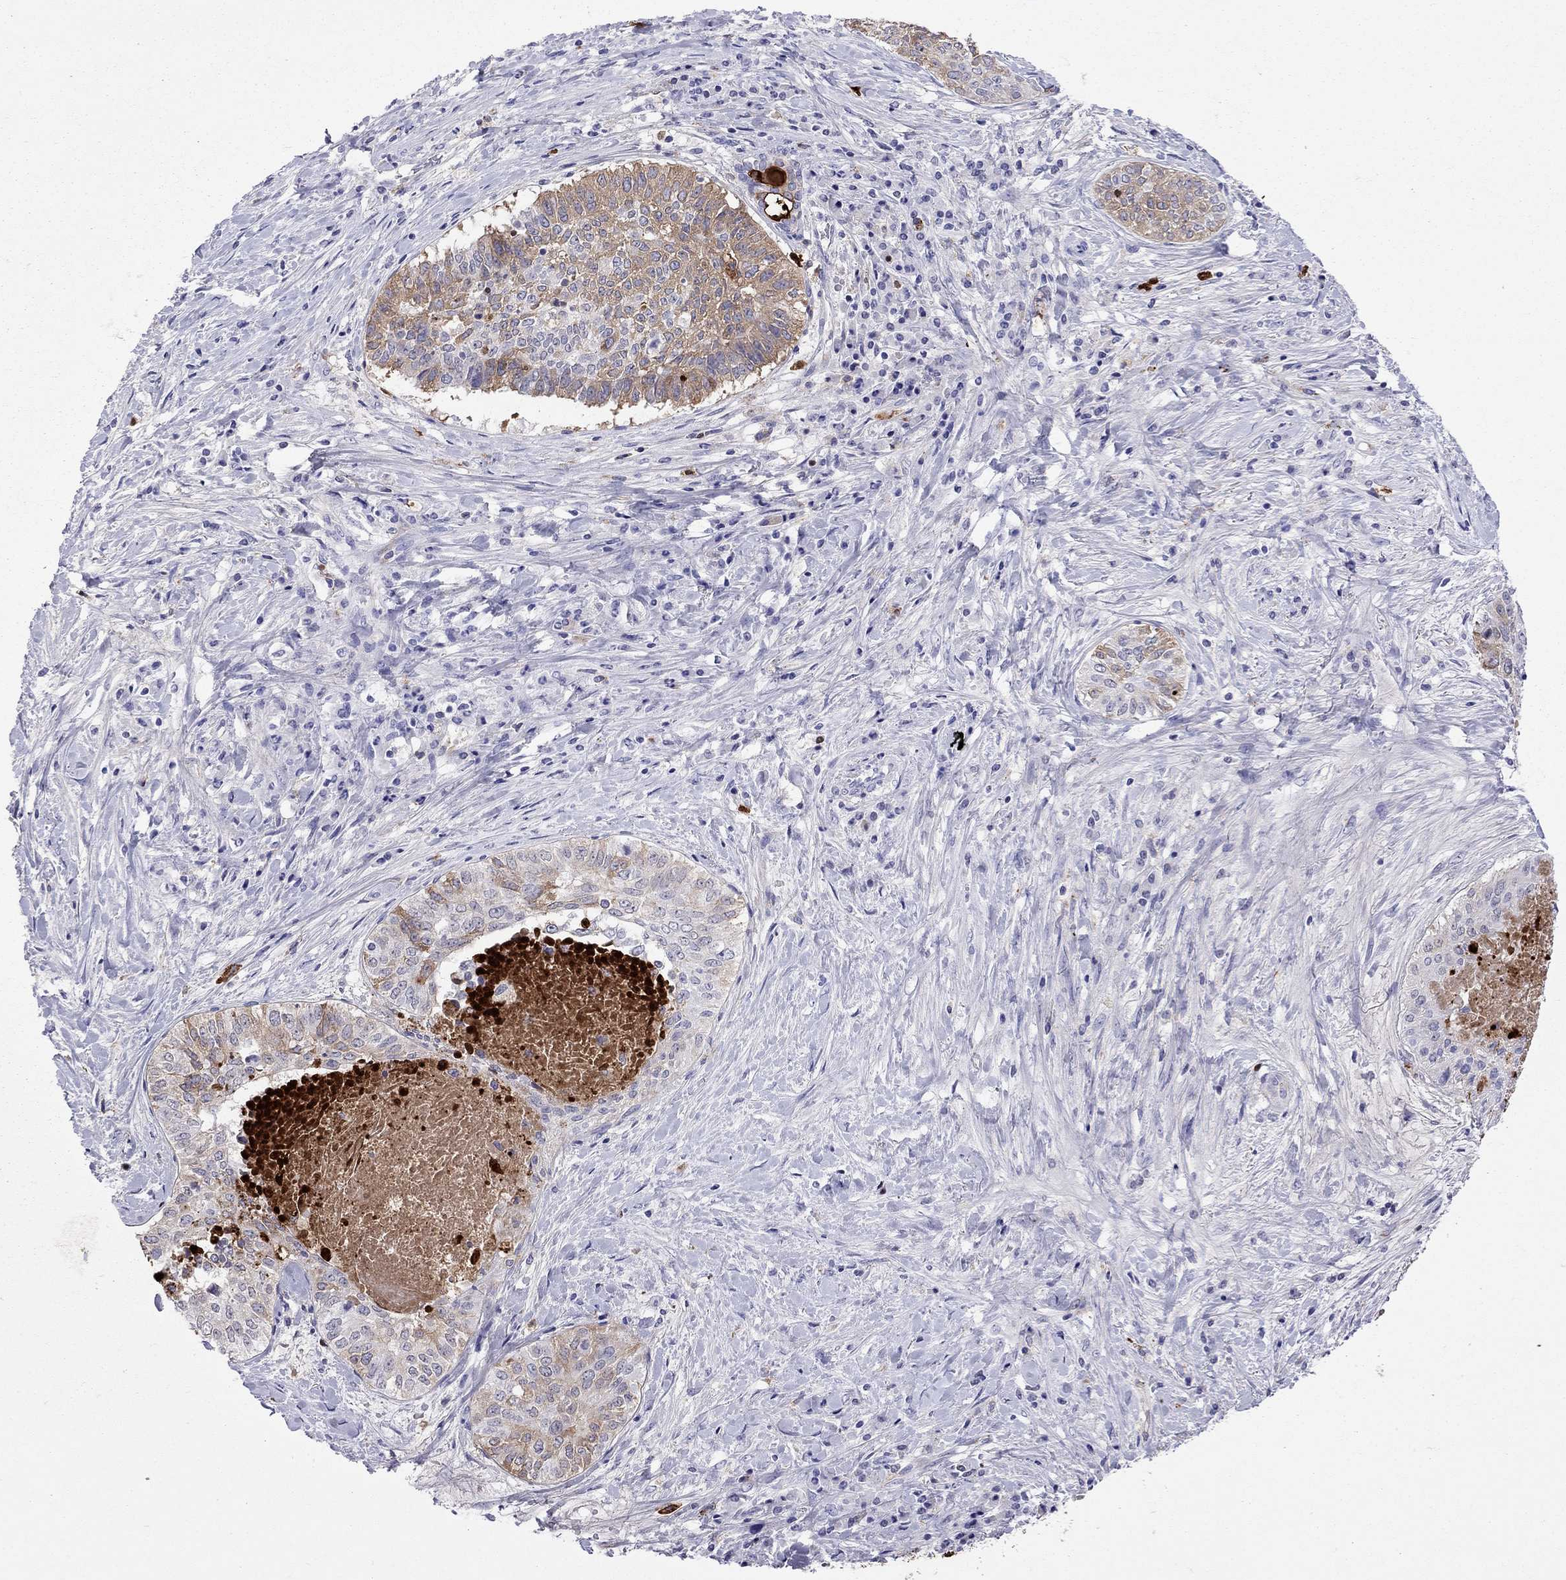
{"staining": {"intensity": "weak", "quantity": "25%-75%", "location": "cytoplasmic/membranous"}, "tissue": "lung cancer", "cell_type": "Tumor cells", "image_type": "cancer", "snomed": [{"axis": "morphology", "description": "Squamous cell carcinoma, NOS"}, {"axis": "topography", "description": "Lung"}], "caption": "Weak cytoplasmic/membranous expression for a protein is seen in about 25%-75% of tumor cells of lung cancer using IHC.", "gene": "SERPINA3", "patient": {"sex": "male", "age": 64}}